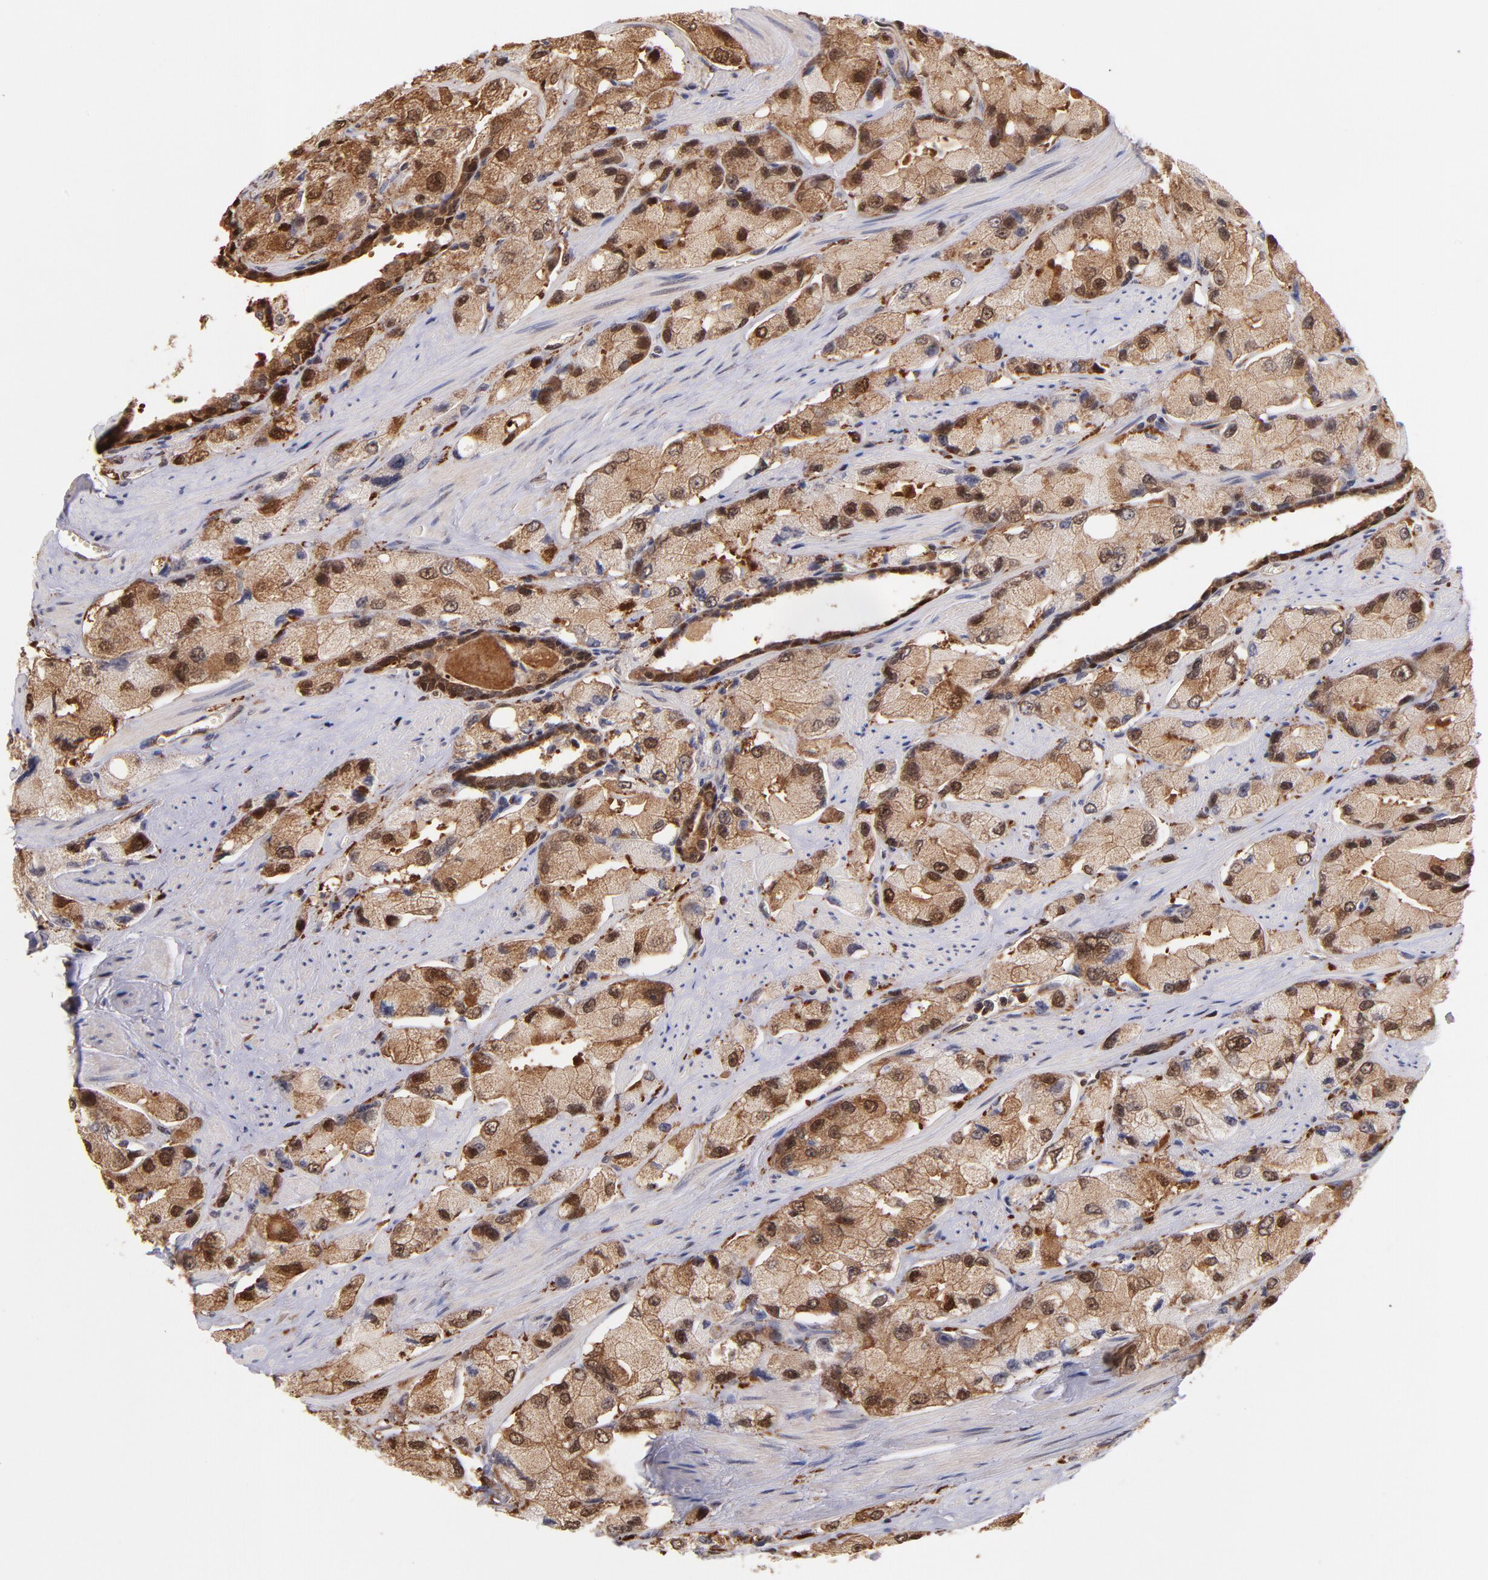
{"staining": {"intensity": "moderate", "quantity": ">75%", "location": "cytoplasmic/membranous,nuclear"}, "tissue": "prostate cancer", "cell_type": "Tumor cells", "image_type": "cancer", "snomed": [{"axis": "morphology", "description": "Adenocarcinoma, High grade"}, {"axis": "topography", "description": "Prostate"}], "caption": "Approximately >75% of tumor cells in high-grade adenocarcinoma (prostate) exhibit moderate cytoplasmic/membranous and nuclear protein expression as visualized by brown immunohistochemical staining.", "gene": "YWHAB", "patient": {"sex": "male", "age": 58}}